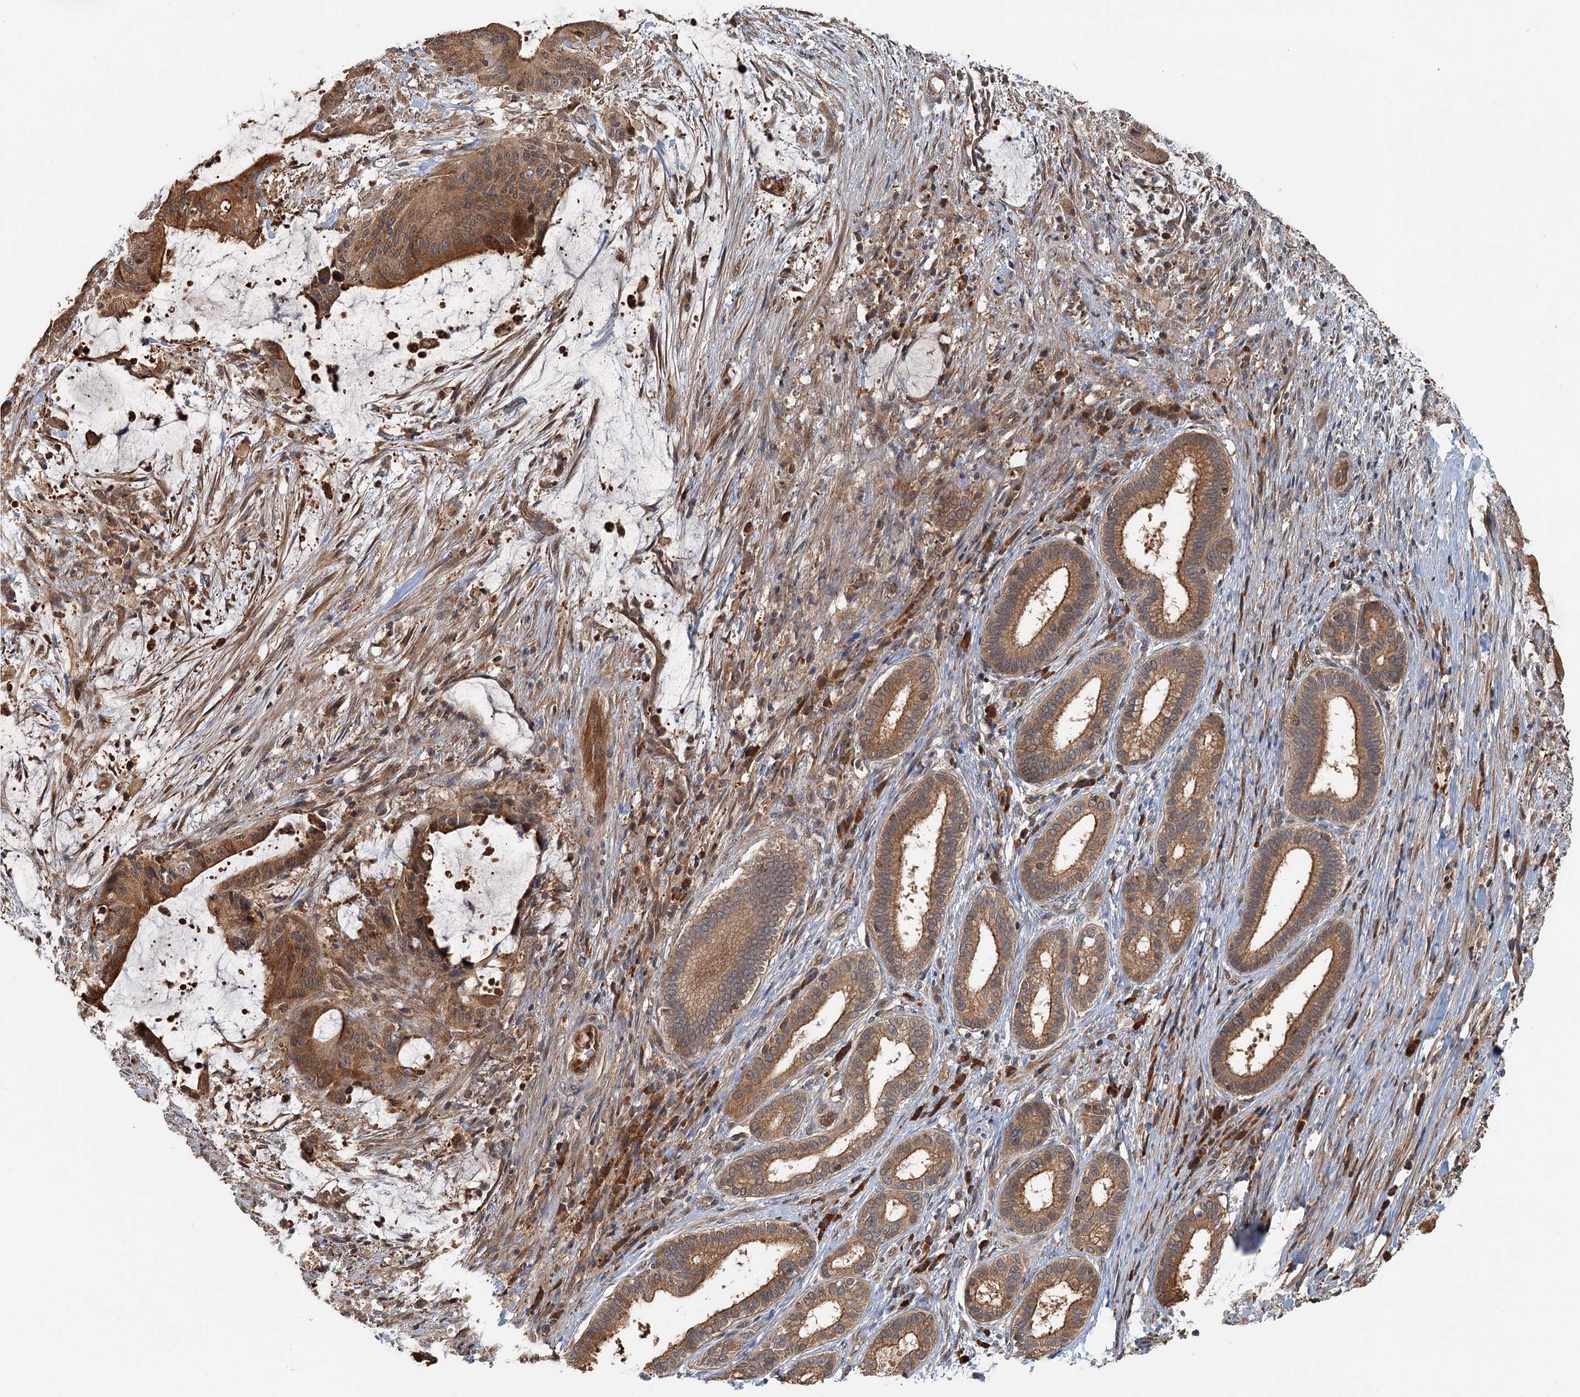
{"staining": {"intensity": "moderate", "quantity": ">75%", "location": "cytoplasmic/membranous"}, "tissue": "liver cancer", "cell_type": "Tumor cells", "image_type": "cancer", "snomed": [{"axis": "morphology", "description": "Normal tissue, NOS"}, {"axis": "morphology", "description": "Cholangiocarcinoma"}, {"axis": "topography", "description": "Liver"}, {"axis": "topography", "description": "Peripheral nerve tissue"}], "caption": "Brown immunohistochemical staining in human liver cancer exhibits moderate cytoplasmic/membranous expression in approximately >75% of tumor cells.", "gene": "ZNF527", "patient": {"sex": "female", "age": 73}}